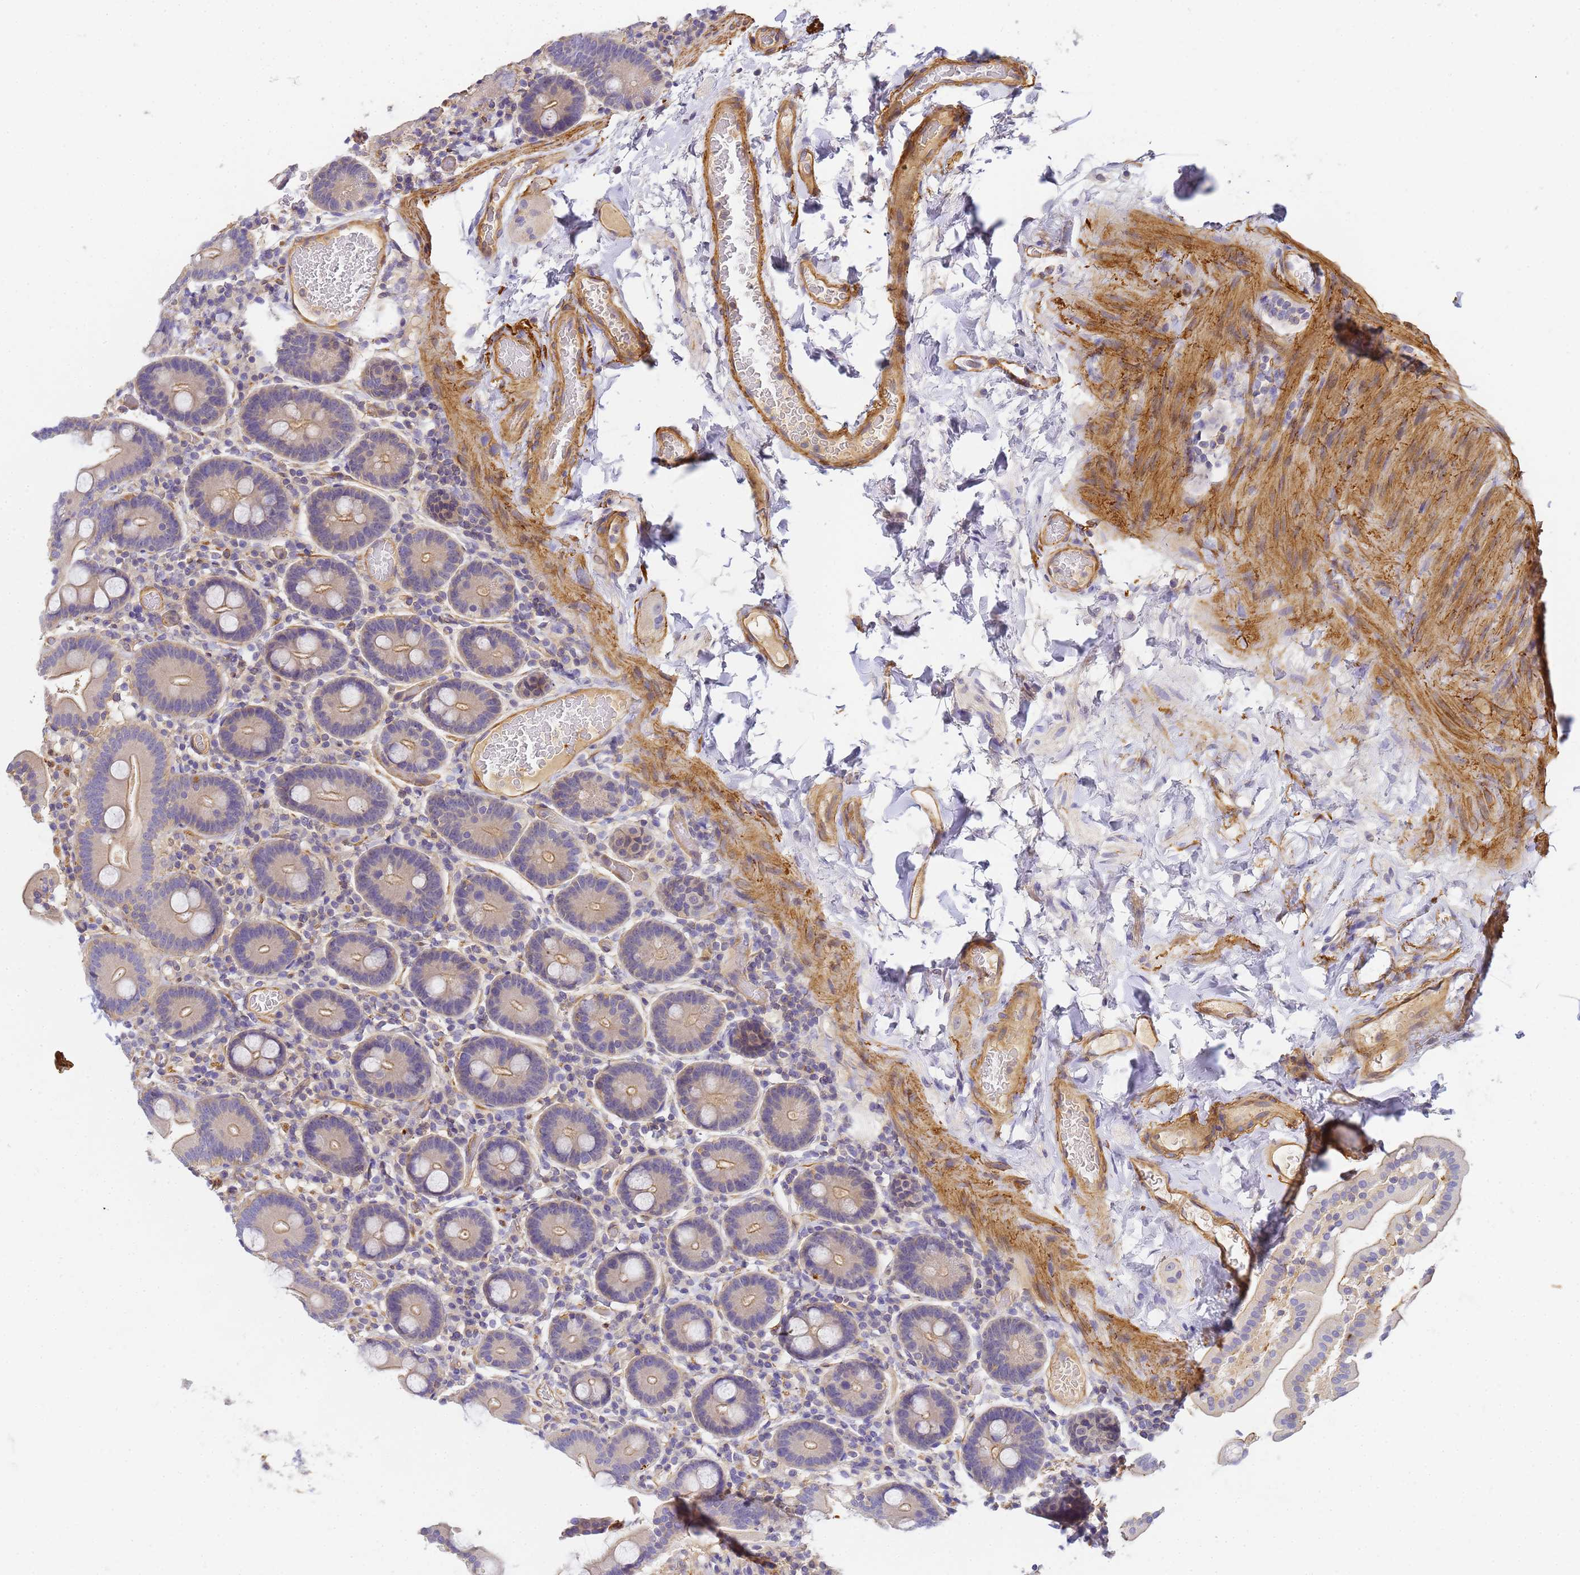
{"staining": {"intensity": "weak", "quantity": "25%-75%", "location": "cytoplasmic/membranous"}, "tissue": "duodenum", "cell_type": "Glandular cells", "image_type": "normal", "snomed": [{"axis": "morphology", "description": "Normal tissue, NOS"}, {"axis": "topography", "description": "Duodenum"}], "caption": "IHC of benign human duodenum reveals low levels of weak cytoplasmic/membranous staining in approximately 25%-75% of glandular cells.", "gene": "MYL10", "patient": {"sex": "male", "age": 55}}